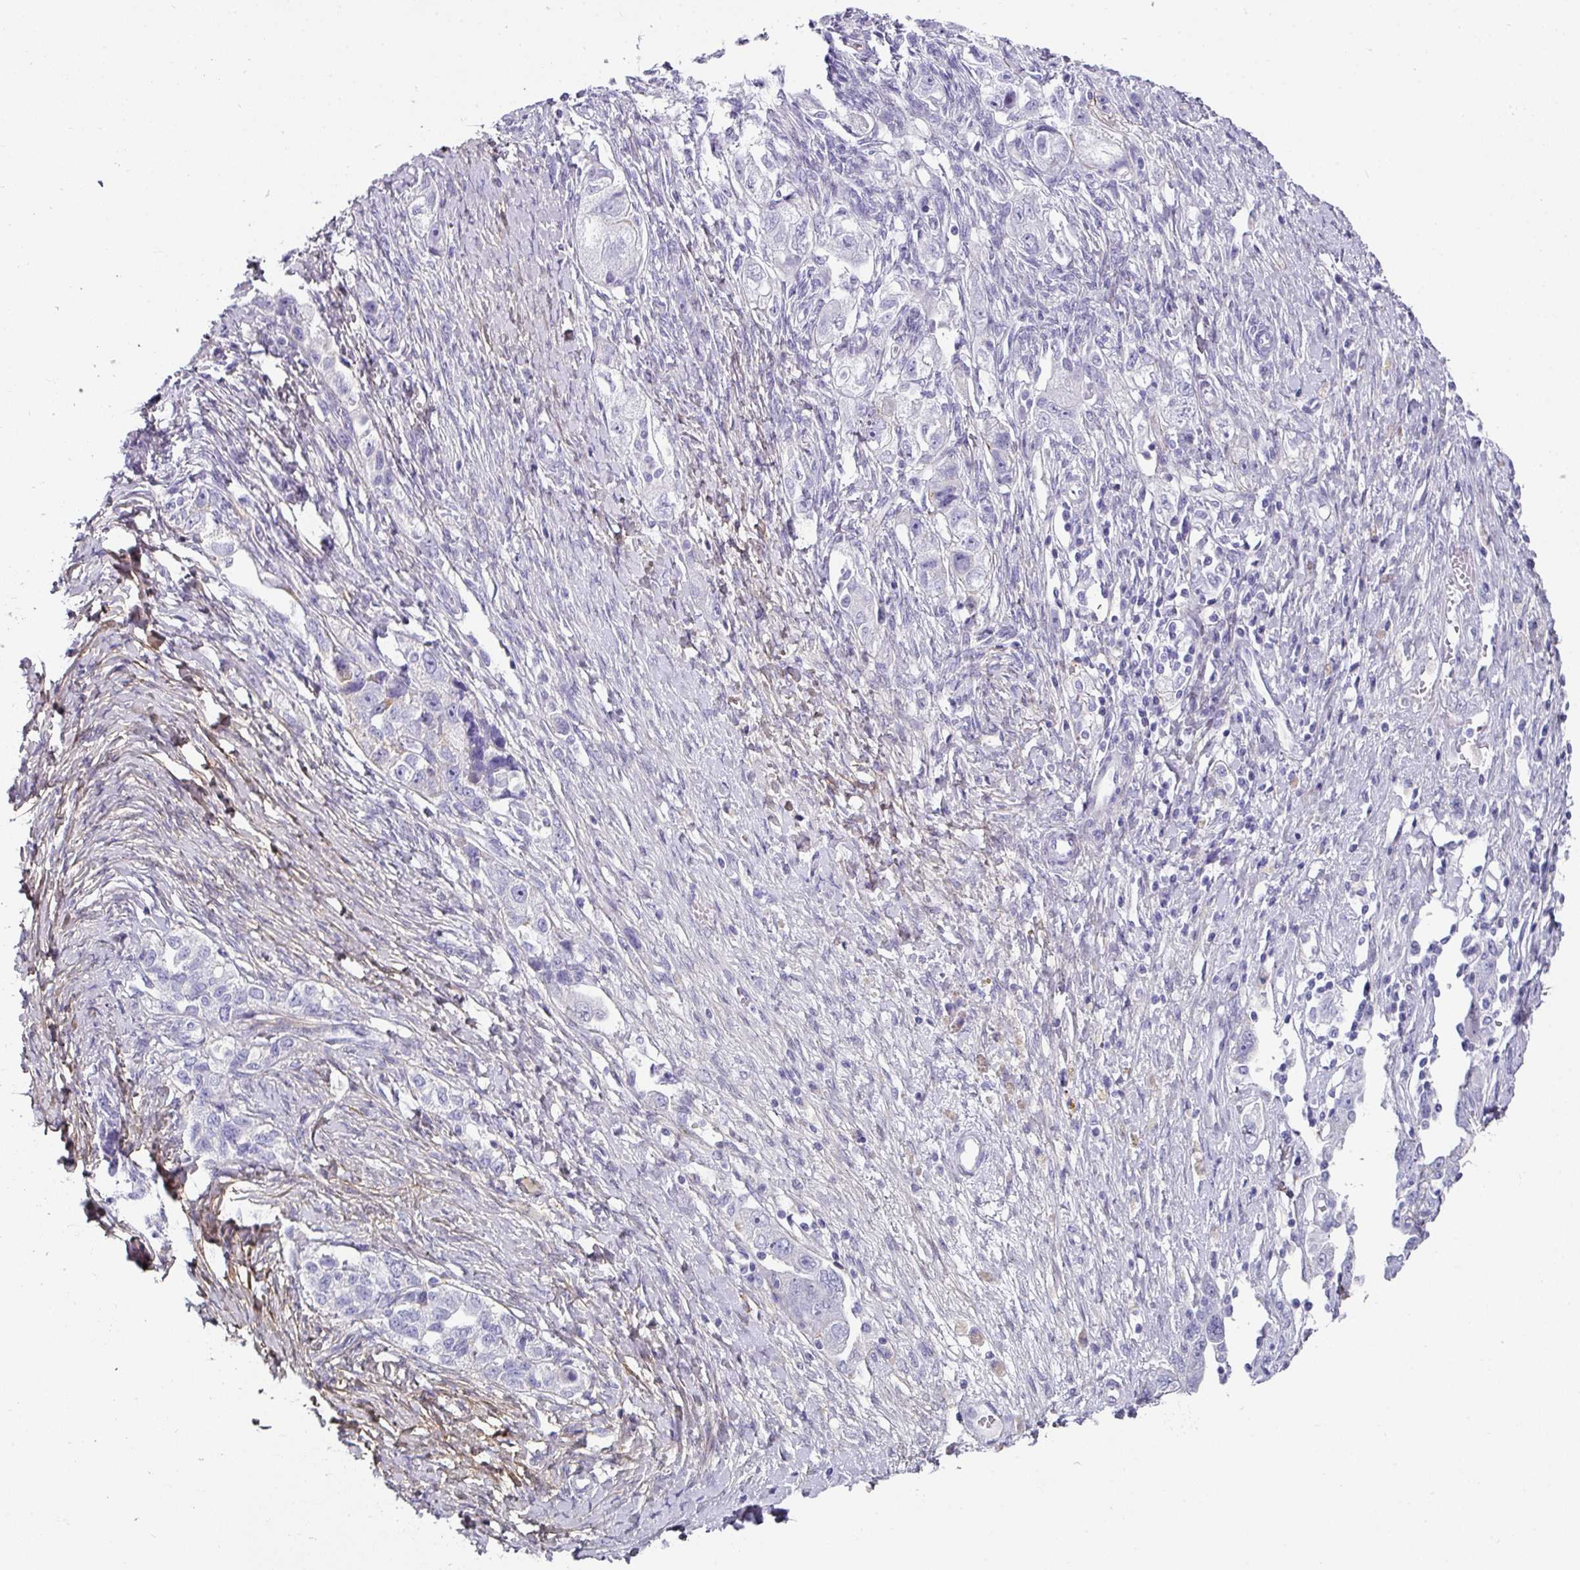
{"staining": {"intensity": "negative", "quantity": "none", "location": "none"}, "tissue": "ovarian cancer", "cell_type": "Tumor cells", "image_type": "cancer", "snomed": [{"axis": "morphology", "description": "Carcinoma, NOS"}, {"axis": "morphology", "description": "Cystadenocarcinoma, serous, NOS"}, {"axis": "topography", "description": "Ovary"}], "caption": "Serous cystadenocarcinoma (ovarian) stained for a protein using IHC displays no expression tumor cells.", "gene": "ANKRD29", "patient": {"sex": "female", "age": 69}}